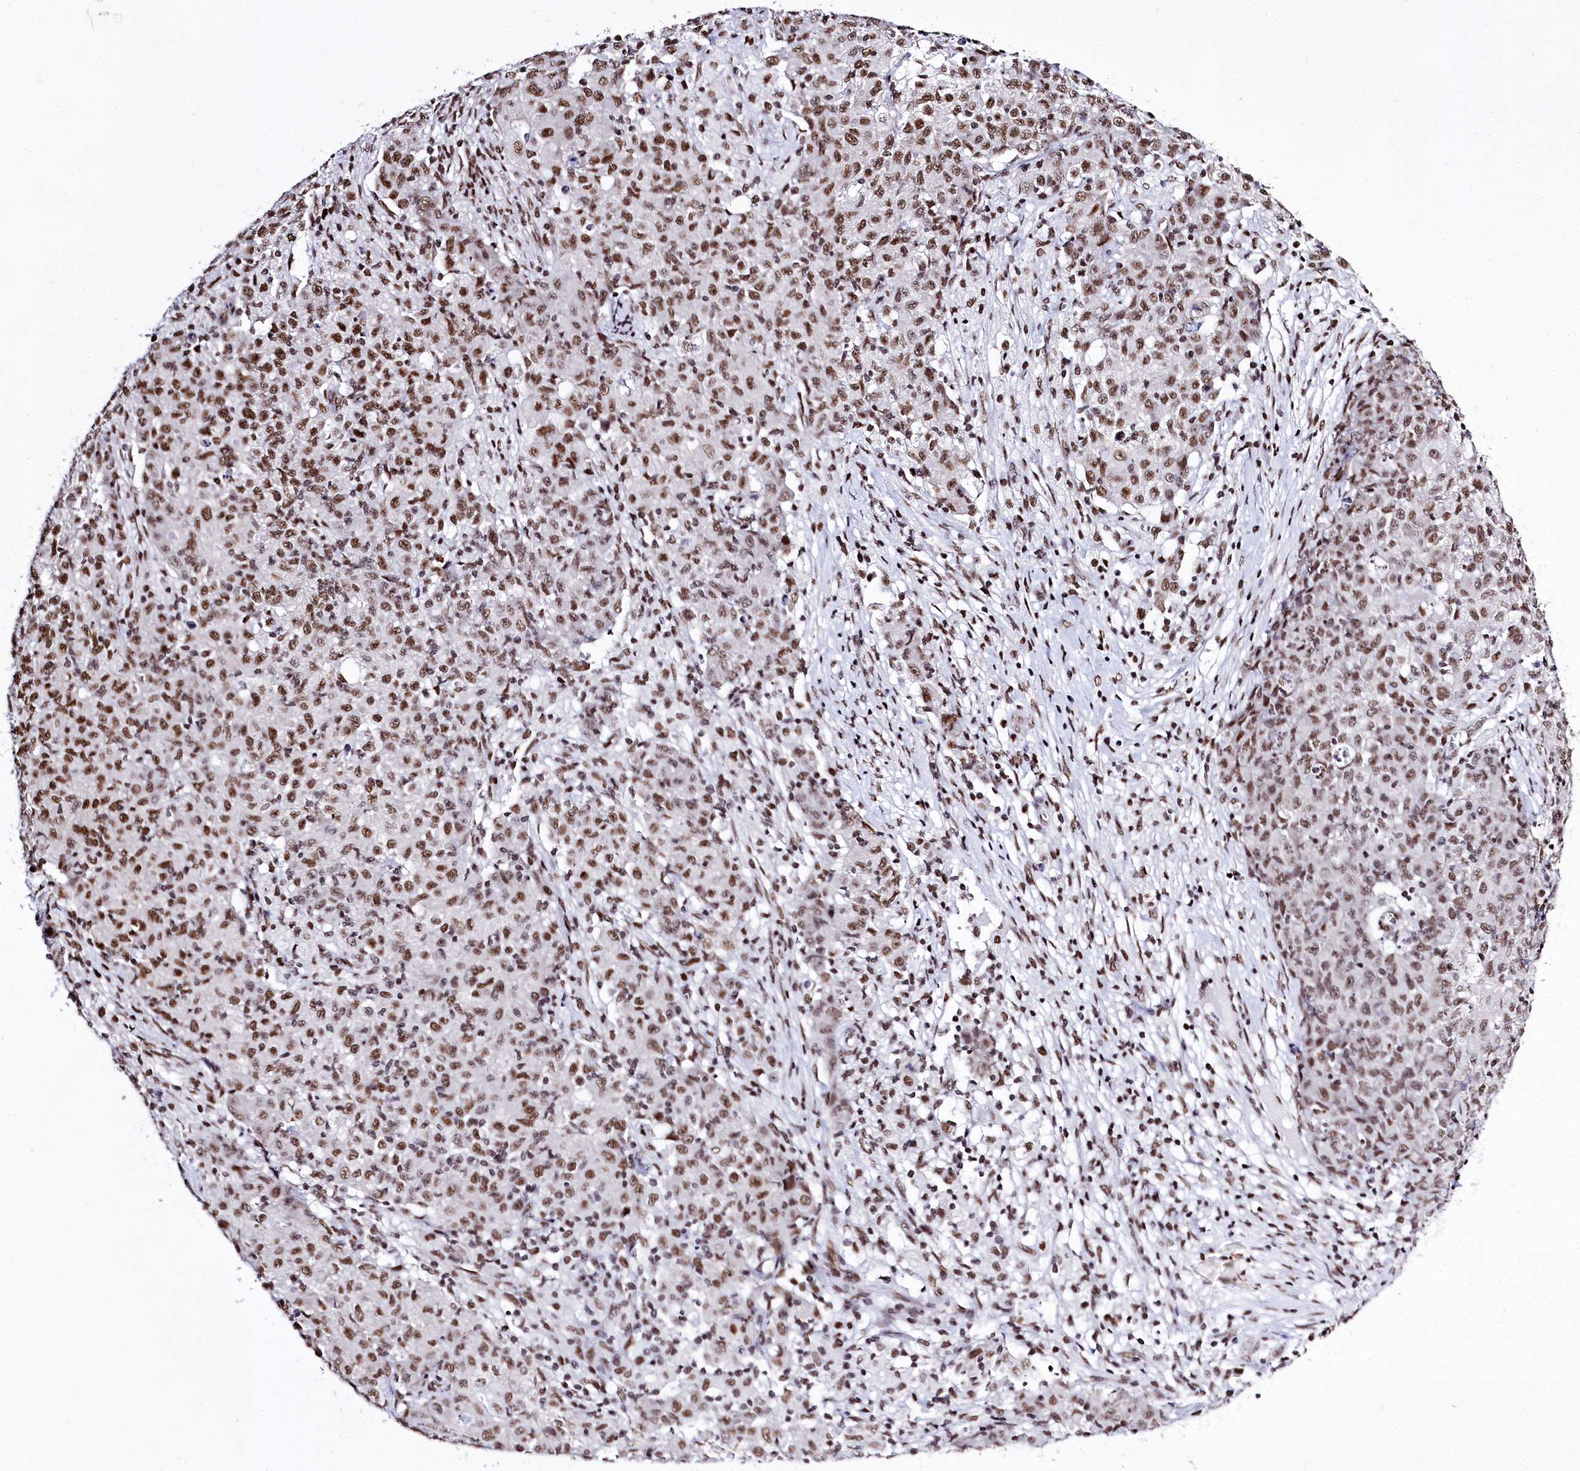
{"staining": {"intensity": "moderate", "quantity": ">75%", "location": "nuclear"}, "tissue": "ovarian cancer", "cell_type": "Tumor cells", "image_type": "cancer", "snomed": [{"axis": "morphology", "description": "Carcinoma, endometroid"}, {"axis": "topography", "description": "Ovary"}], "caption": "The immunohistochemical stain labels moderate nuclear positivity in tumor cells of ovarian cancer tissue. (brown staining indicates protein expression, while blue staining denotes nuclei).", "gene": "POU4F3", "patient": {"sex": "female", "age": 42}}